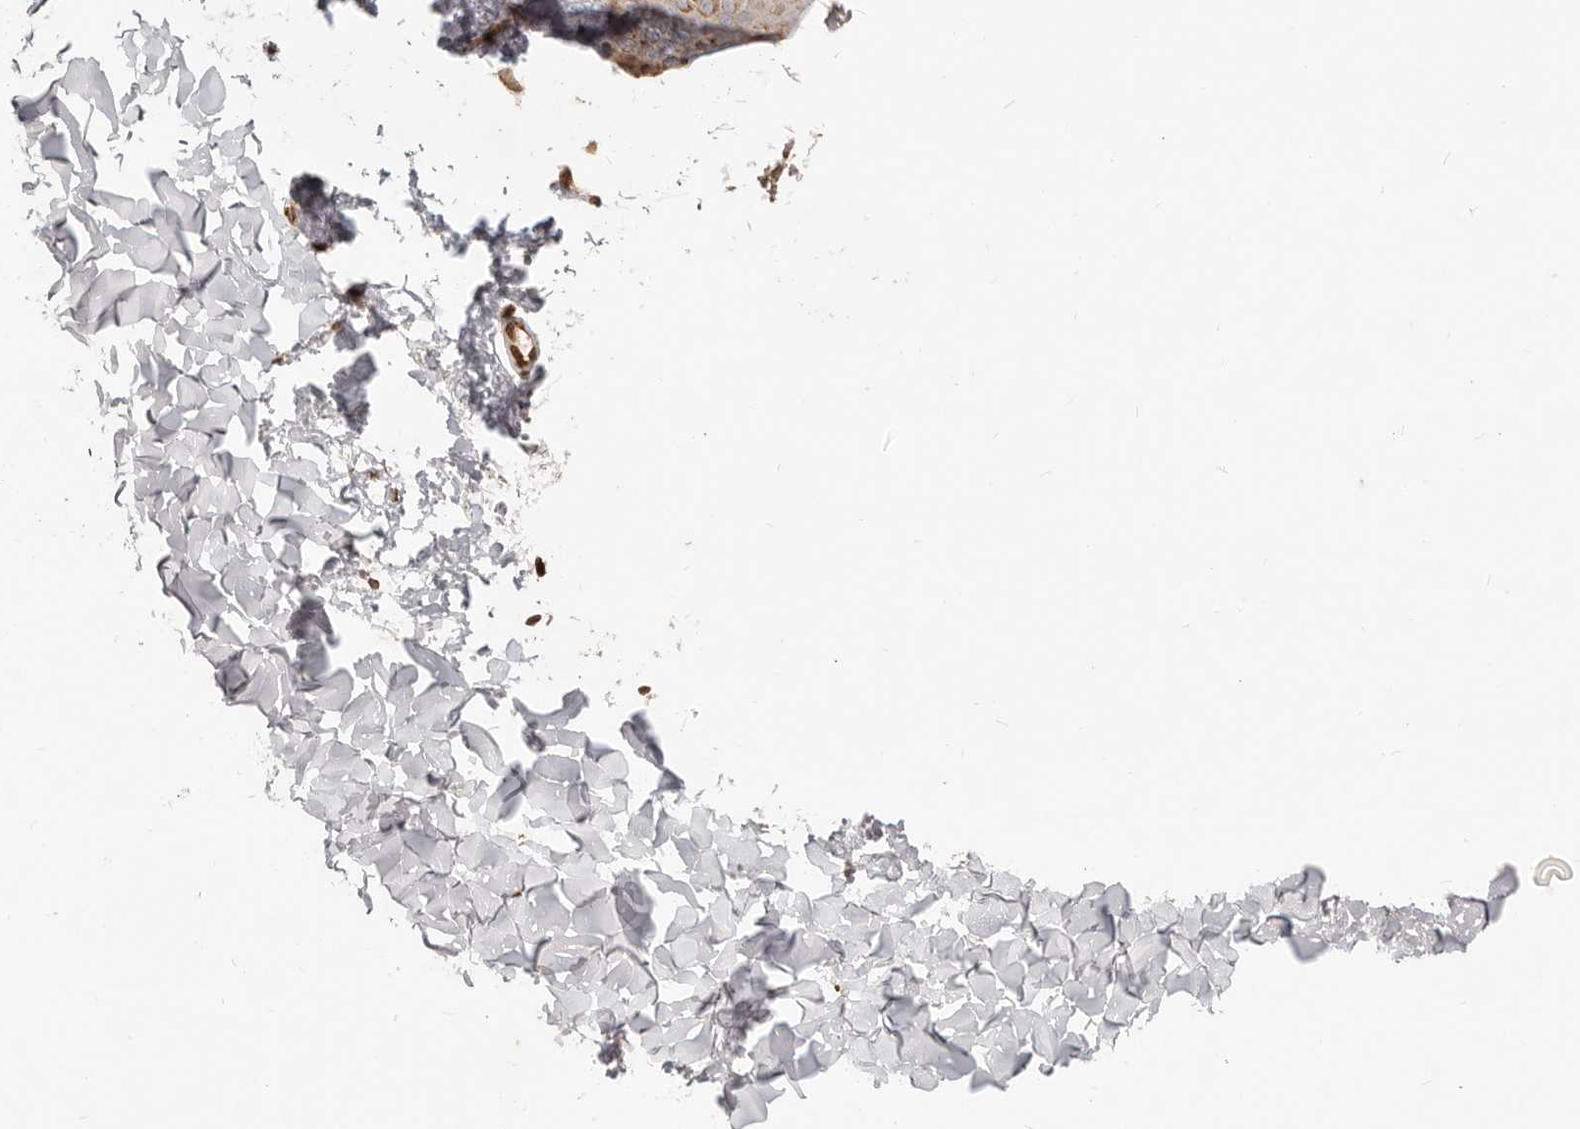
{"staining": {"intensity": "weak", "quantity": ">75%", "location": "cytoplasmic/membranous"}, "tissue": "skin", "cell_type": "Fibroblasts", "image_type": "normal", "snomed": [{"axis": "morphology", "description": "Normal tissue, NOS"}, {"axis": "morphology", "description": "Neoplasm, benign, NOS"}, {"axis": "topography", "description": "Skin"}, {"axis": "topography", "description": "Soft tissue"}], "caption": "An image of skin stained for a protein displays weak cytoplasmic/membranous brown staining in fibroblasts. Using DAB (3,3'-diaminobenzidine) (brown) and hematoxylin (blue) stains, captured at high magnification using brightfield microscopy.", "gene": "TRIM4", "patient": {"sex": "male", "age": 26}}